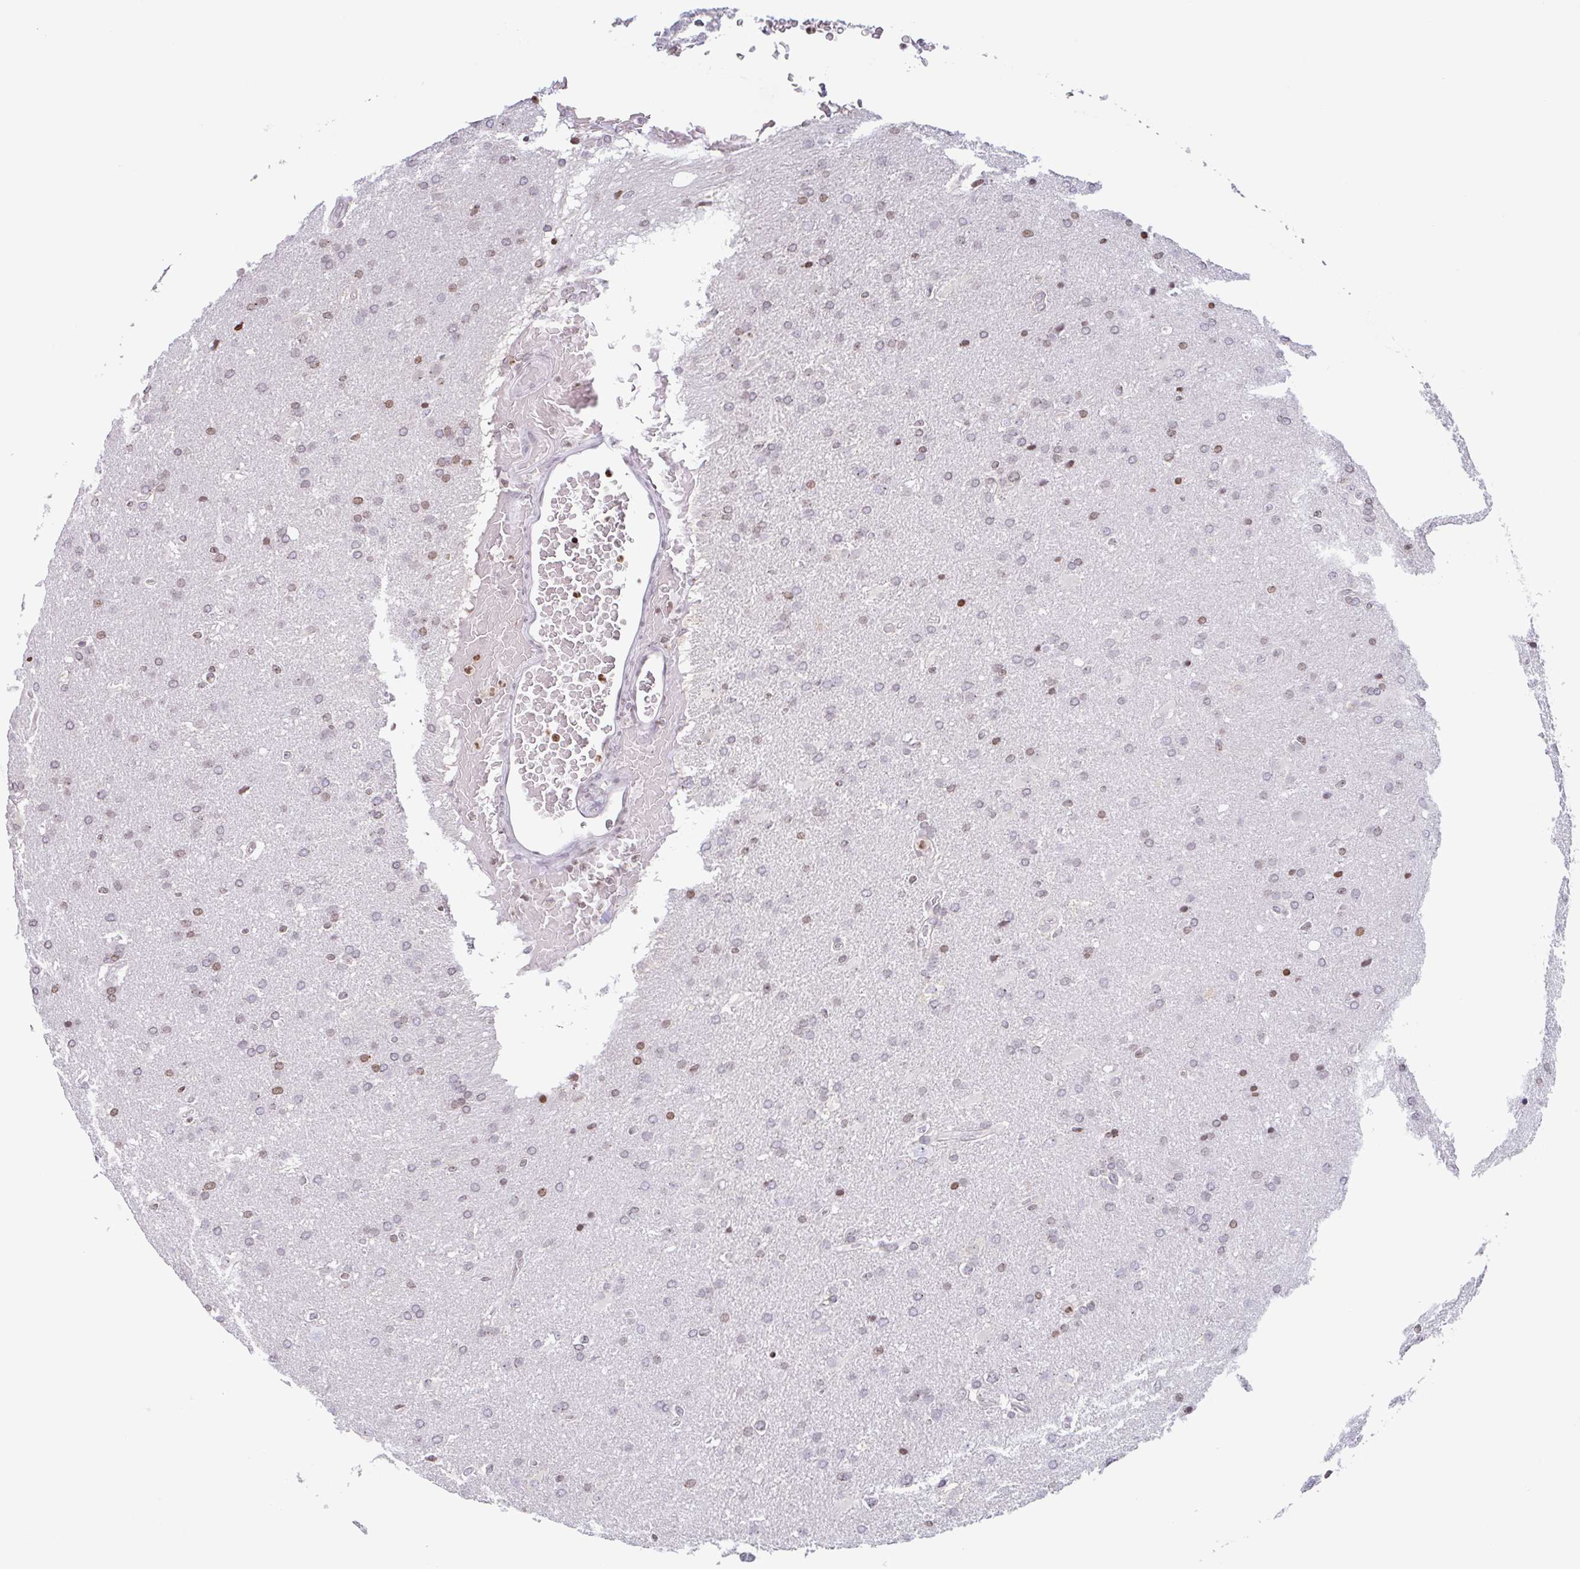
{"staining": {"intensity": "weak", "quantity": "25%-75%", "location": "nuclear"}, "tissue": "glioma", "cell_type": "Tumor cells", "image_type": "cancer", "snomed": [{"axis": "morphology", "description": "Glioma, malignant, High grade"}, {"axis": "topography", "description": "Brain"}], "caption": "Brown immunohistochemical staining in high-grade glioma (malignant) displays weak nuclear expression in approximately 25%-75% of tumor cells.", "gene": "NOL6", "patient": {"sex": "male", "age": 56}}